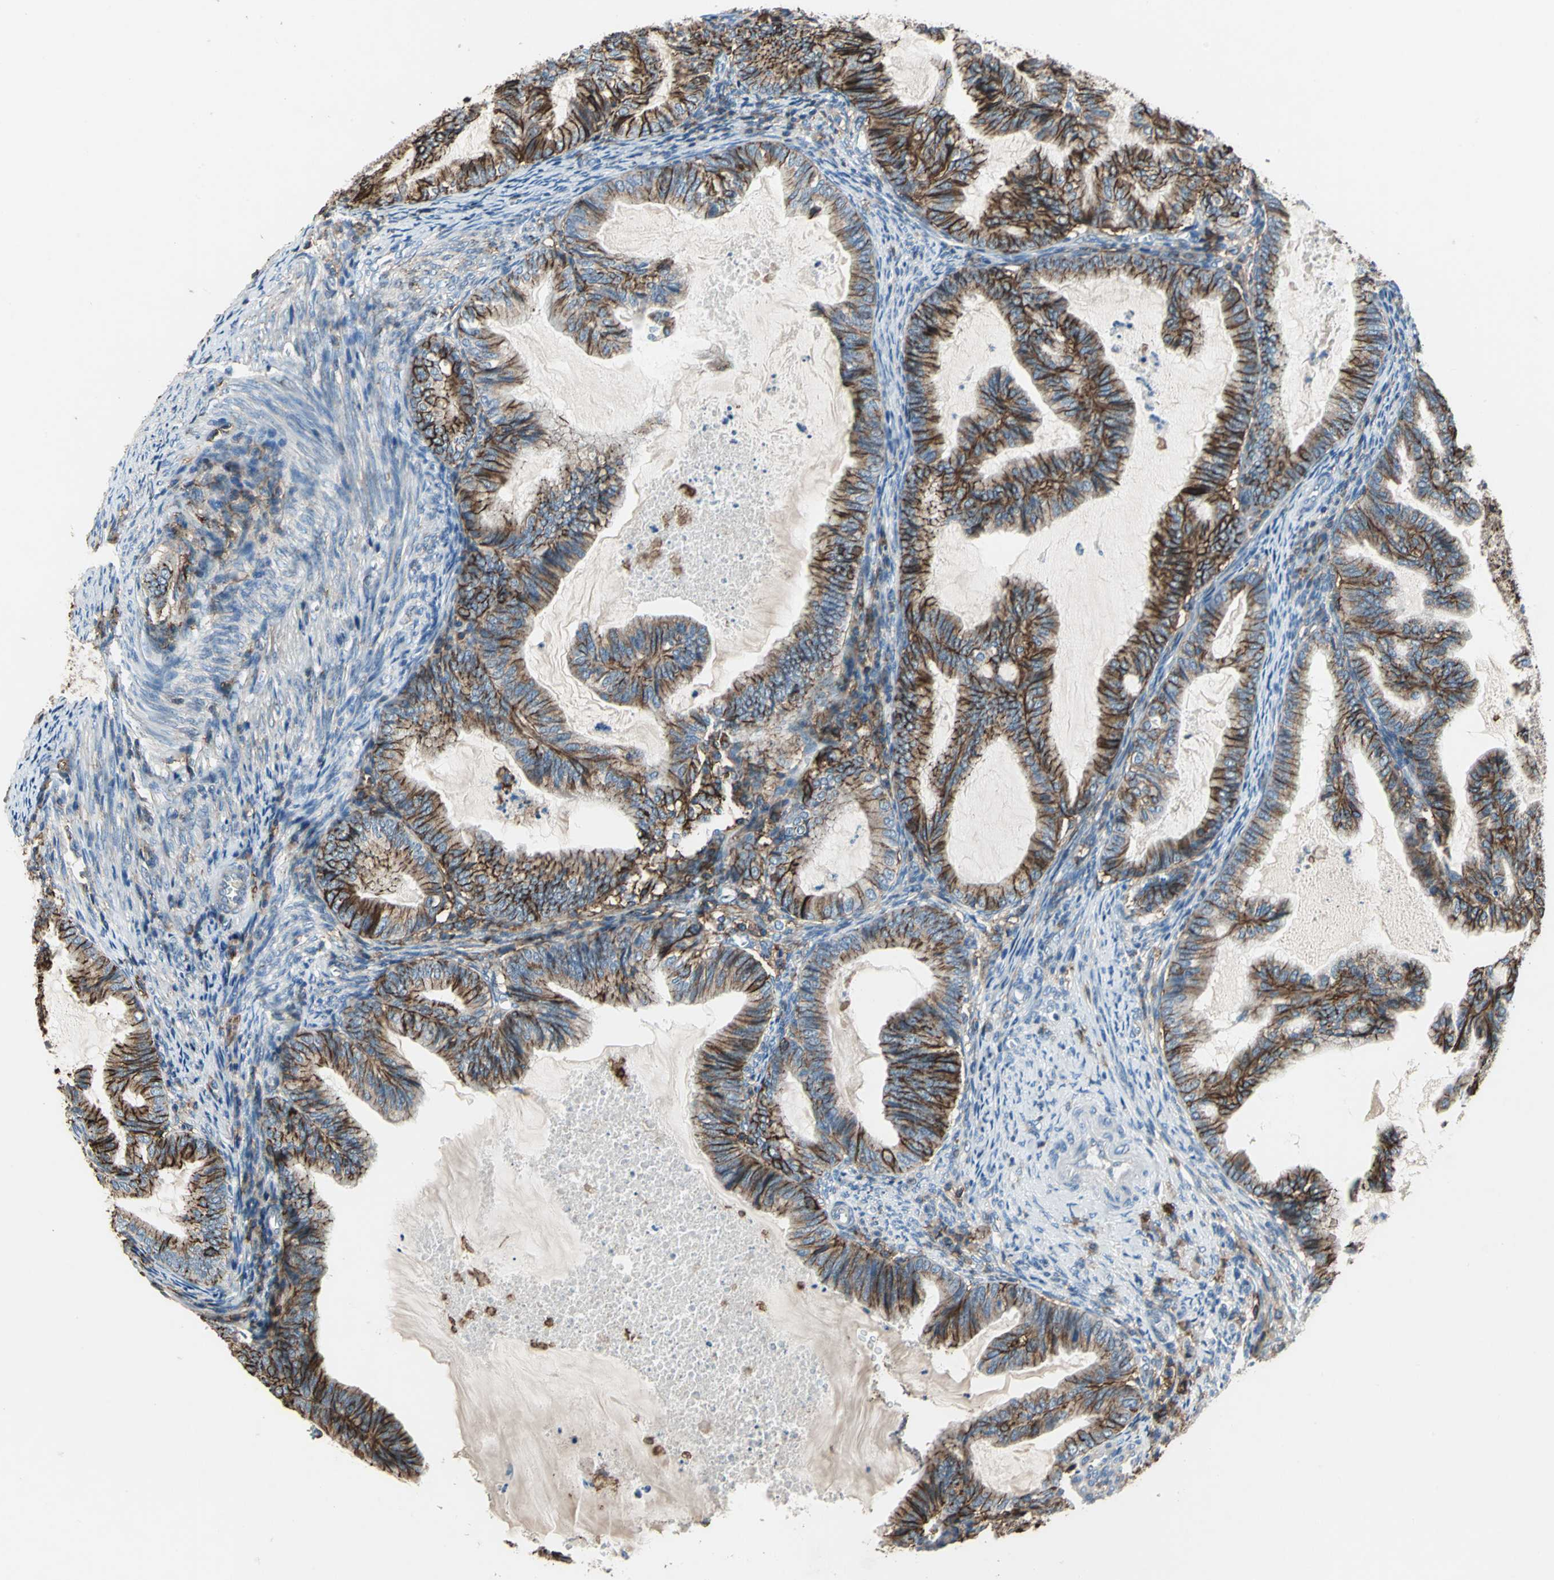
{"staining": {"intensity": "strong", "quantity": ">75%", "location": "cytoplasmic/membranous"}, "tissue": "cervical cancer", "cell_type": "Tumor cells", "image_type": "cancer", "snomed": [{"axis": "morphology", "description": "Normal tissue, NOS"}, {"axis": "morphology", "description": "Adenocarcinoma, NOS"}, {"axis": "topography", "description": "Cervix"}, {"axis": "topography", "description": "Endometrium"}], "caption": "Immunohistochemical staining of adenocarcinoma (cervical) shows high levels of strong cytoplasmic/membranous protein expression in about >75% of tumor cells. The protein of interest is shown in brown color, while the nuclei are stained blue.", "gene": "CD44", "patient": {"sex": "female", "age": 86}}